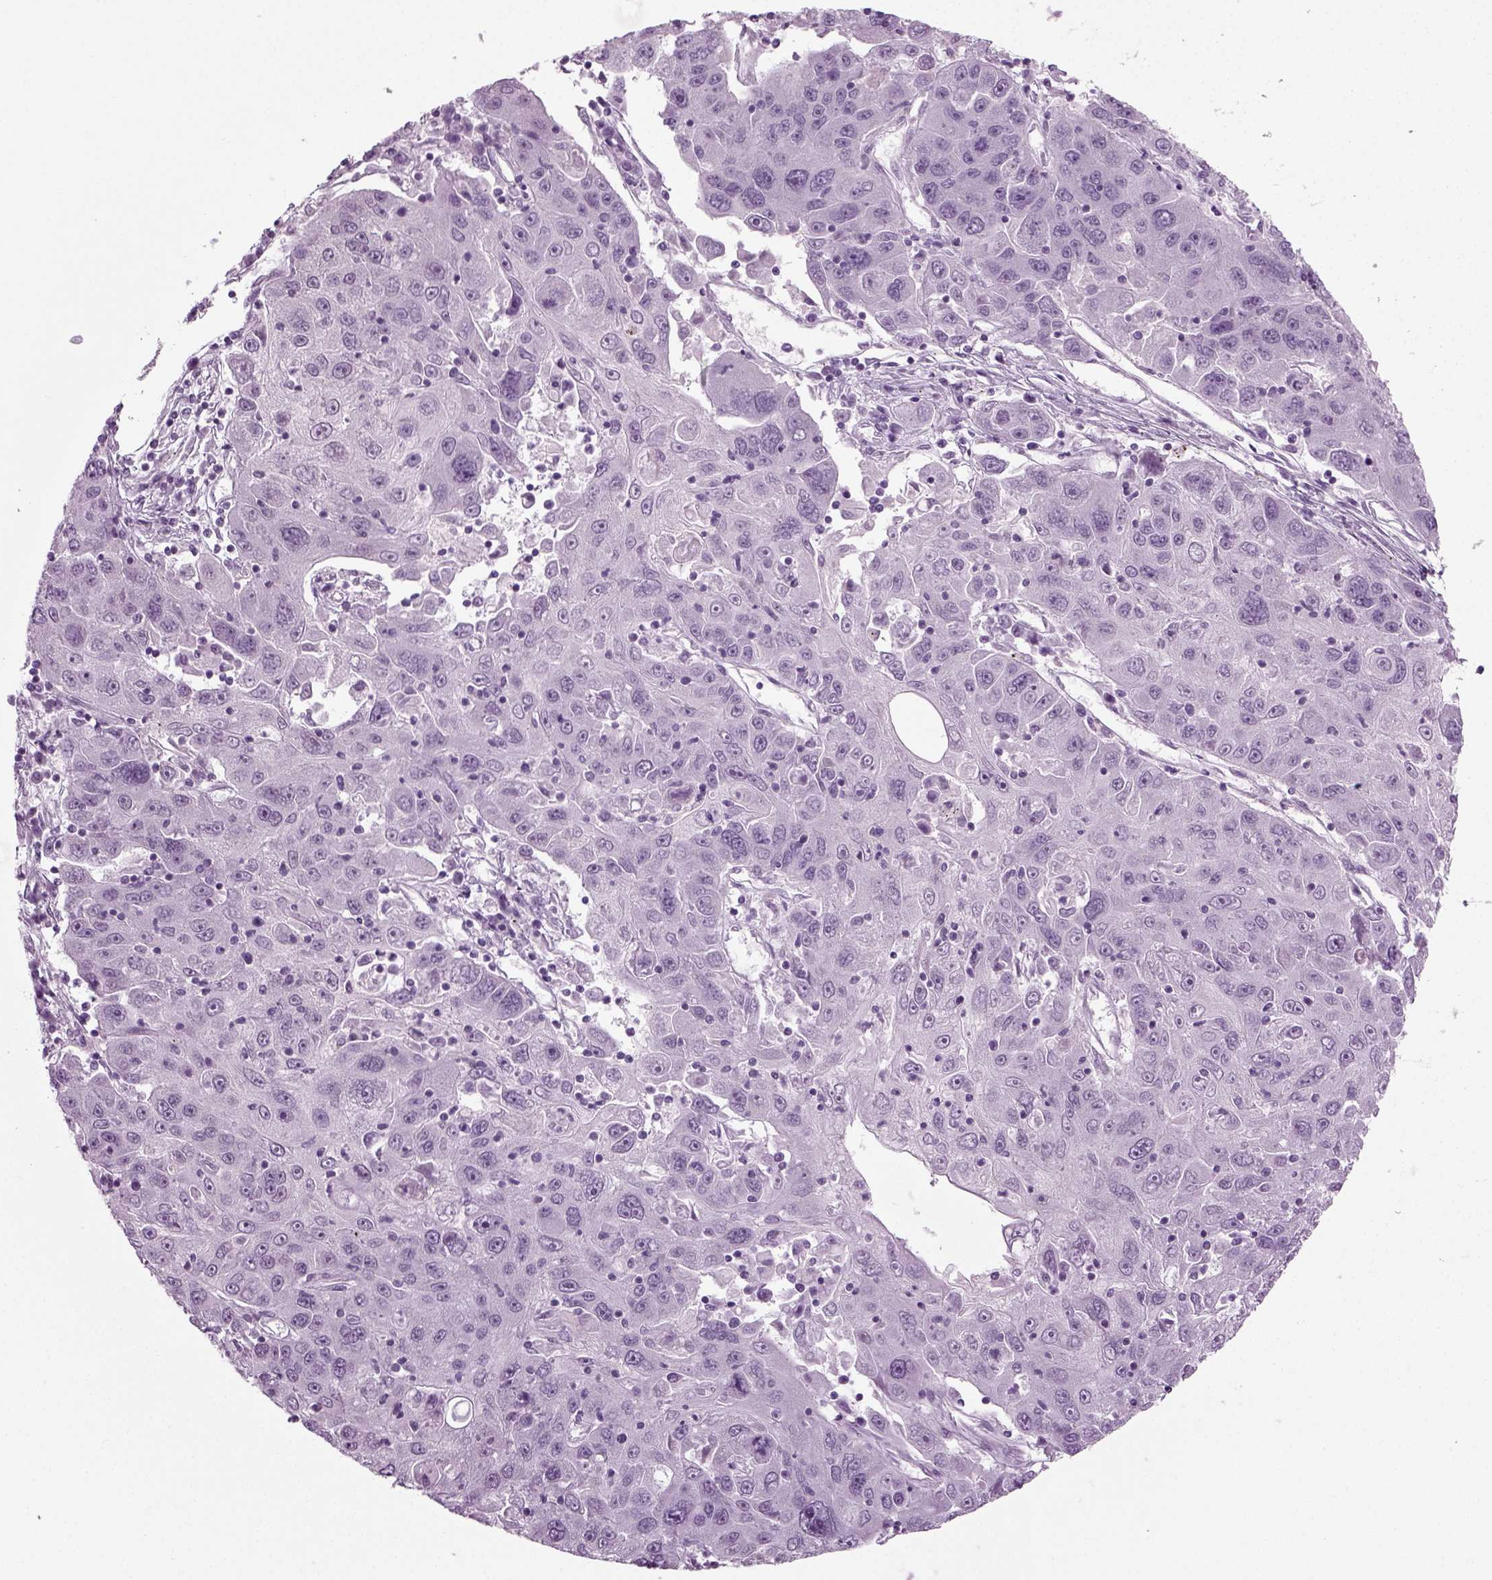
{"staining": {"intensity": "negative", "quantity": "none", "location": "none"}, "tissue": "stomach cancer", "cell_type": "Tumor cells", "image_type": "cancer", "snomed": [{"axis": "morphology", "description": "Adenocarcinoma, NOS"}, {"axis": "topography", "description": "Stomach"}], "caption": "Immunohistochemistry (IHC) of adenocarcinoma (stomach) displays no expression in tumor cells. (DAB immunohistochemistry (IHC), high magnification).", "gene": "ZC2HC1C", "patient": {"sex": "male", "age": 56}}